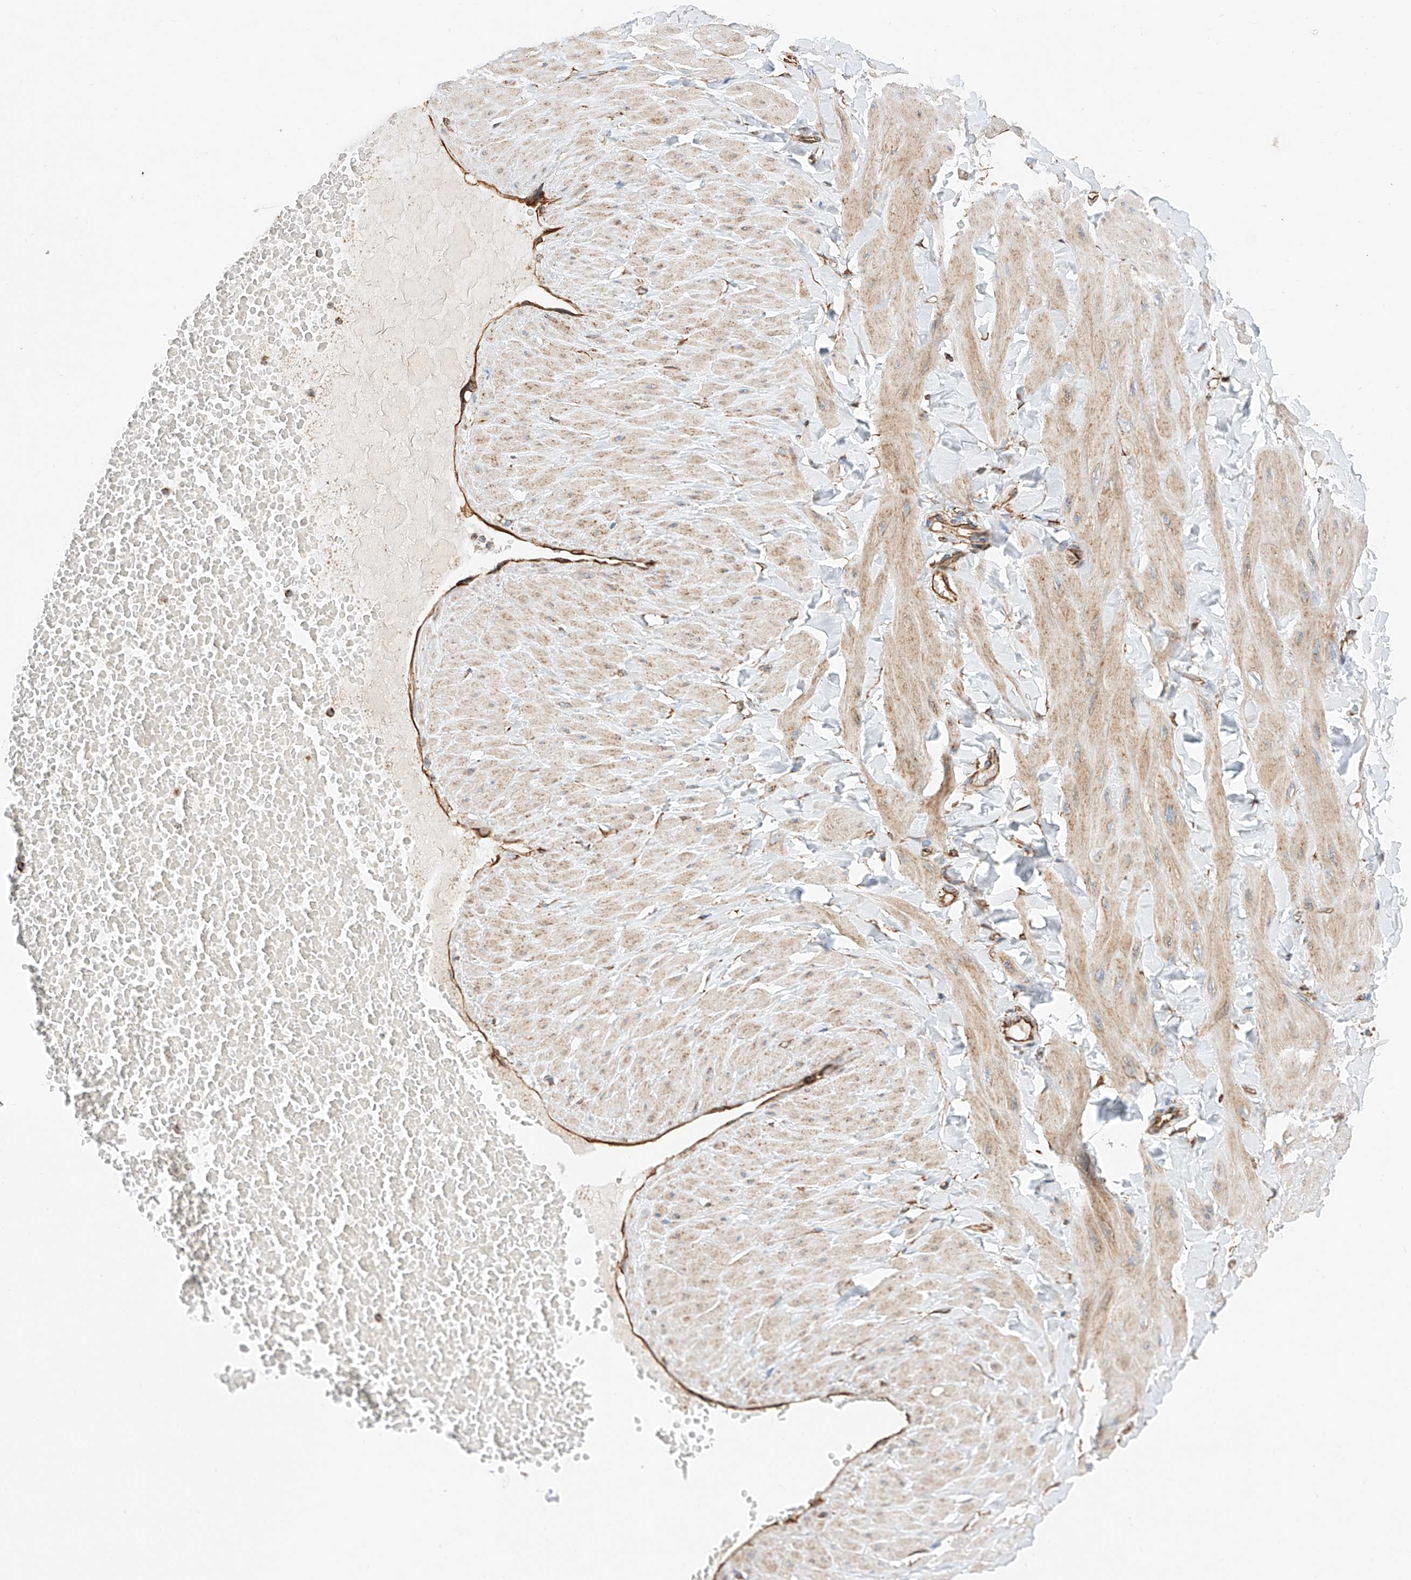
{"staining": {"intensity": "moderate", "quantity": ">75%", "location": "cytoplasmic/membranous"}, "tissue": "adipose tissue", "cell_type": "Adipocytes", "image_type": "normal", "snomed": [{"axis": "morphology", "description": "Normal tissue, NOS"}, {"axis": "topography", "description": "Adipose tissue"}, {"axis": "topography", "description": "Vascular tissue"}, {"axis": "topography", "description": "Peripheral nerve tissue"}], "caption": "Approximately >75% of adipocytes in unremarkable adipose tissue reveal moderate cytoplasmic/membranous protein positivity as visualized by brown immunohistochemical staining.", "gene": "NDUFV3", "patient": {"sex": "male", "age": 25}}